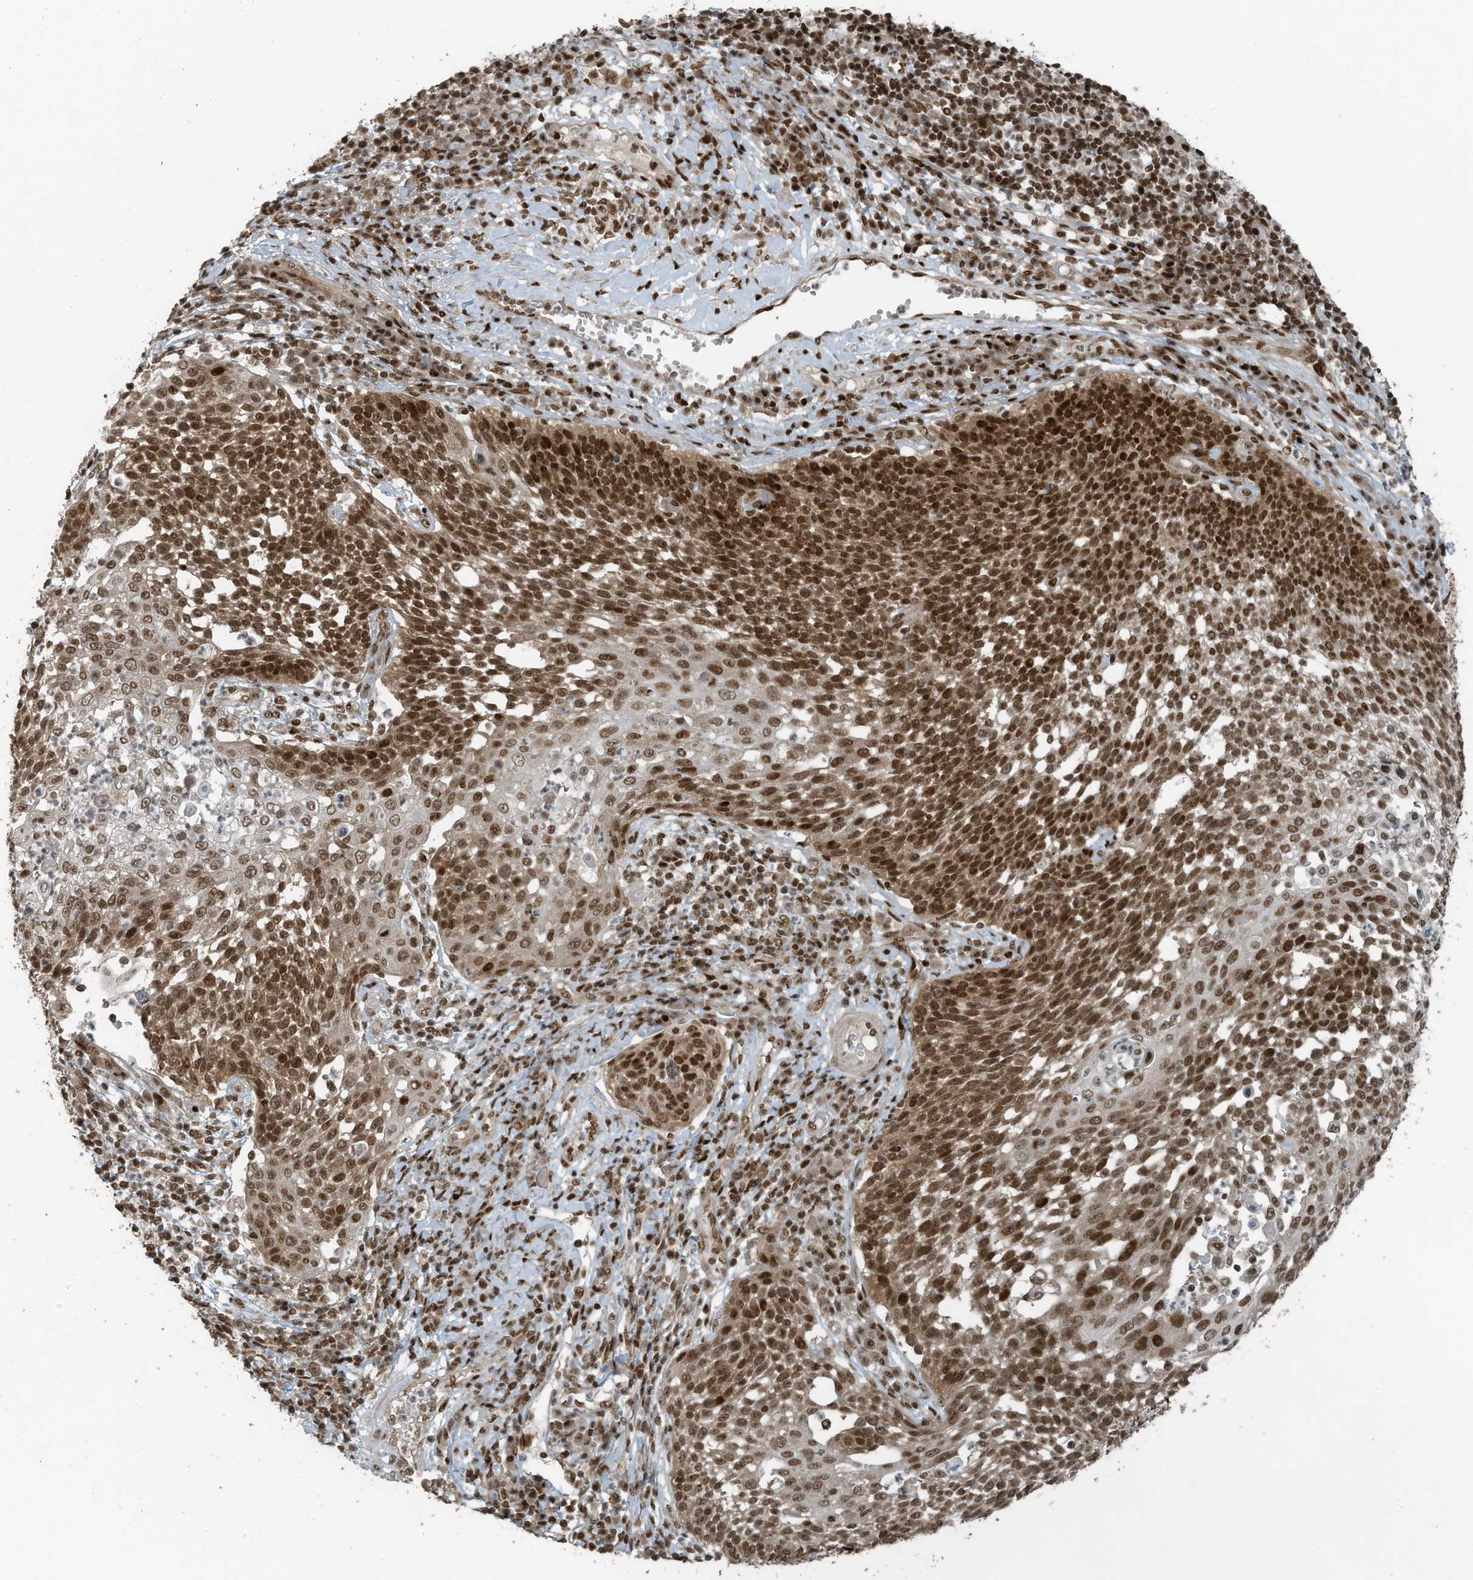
{"staining": {"intensity": "strong", "quantity": ">75%", "location": "nuclear"}, "tissue": "cervical cancer", "cell_type": "Tumor cells", "image_type": "cancer", "snomed": [{"axis": "morphology", "description": "Squamous cell carcinoma, NOS"}, {"axis": "topography", "description": "Cervix"}], "caption": "This image exhibits cervical cancer (squamous cell carcinoma) stained with immunohistochemistry (IHC) to label a protein in brown. The nuclear of tumor cells show strong positivity for the protein. Nuclei are counter-stained blue.", "gene": "PCNP", "patient": {"sex": "female", "age": 34}}